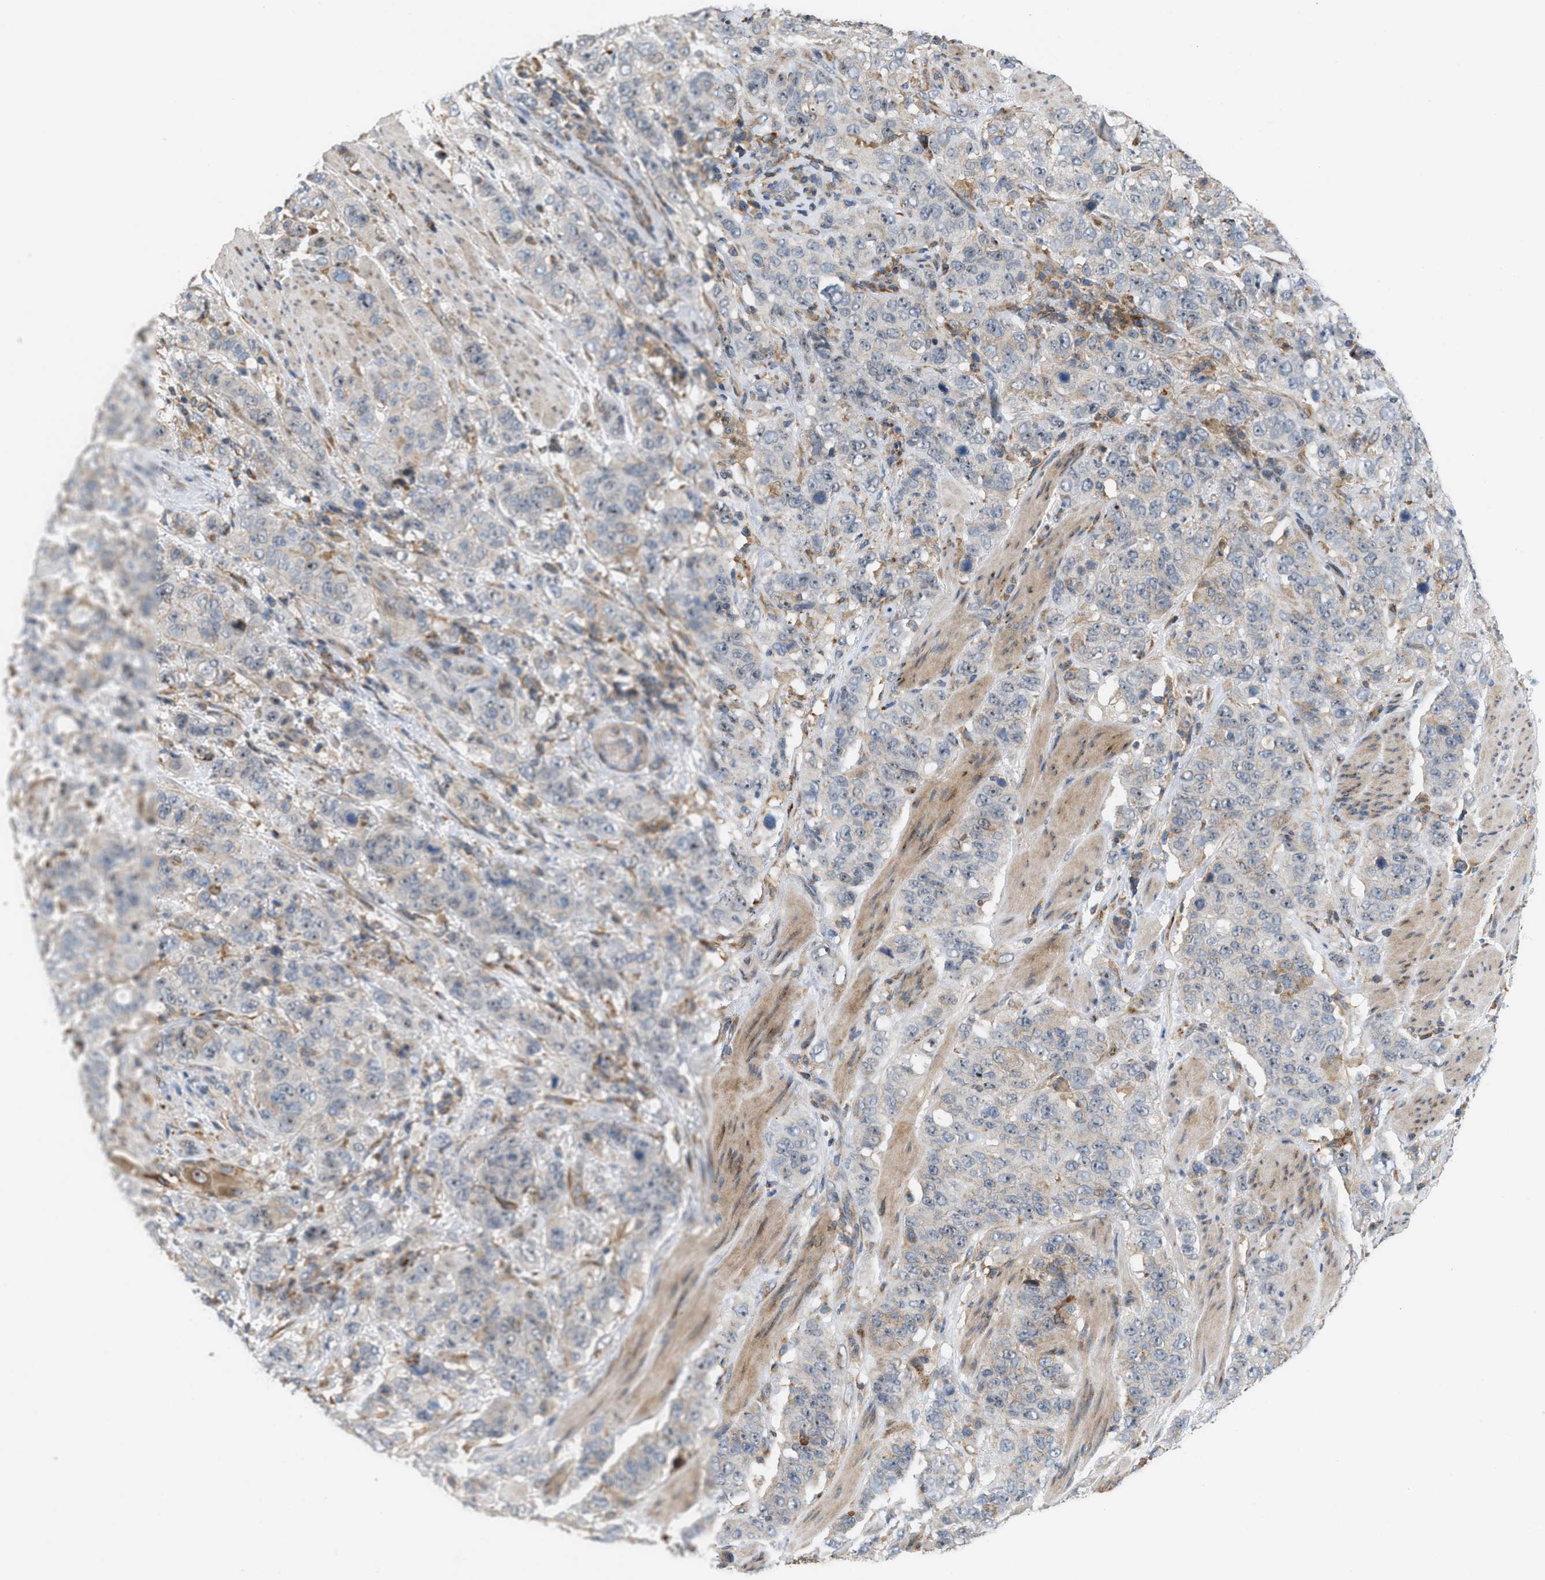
{"staining": {"intensity": "negative", "quantity": "none", "location": "none"}, "tissue": "stomach cancer", "cell_type": "Tumor cells", "image_type": "cancer", "snomed": [{"axis": "morphology", "description": "Adenocarcinoma, NOS"}, {"axis": "topography", "description": "Stomach"}], "caption": "There is no significant expression in tumor cells of adenocarcinoma (stomach).", "gene": "DIPK1A", "patient": {"sex": "male", "age": 48}}